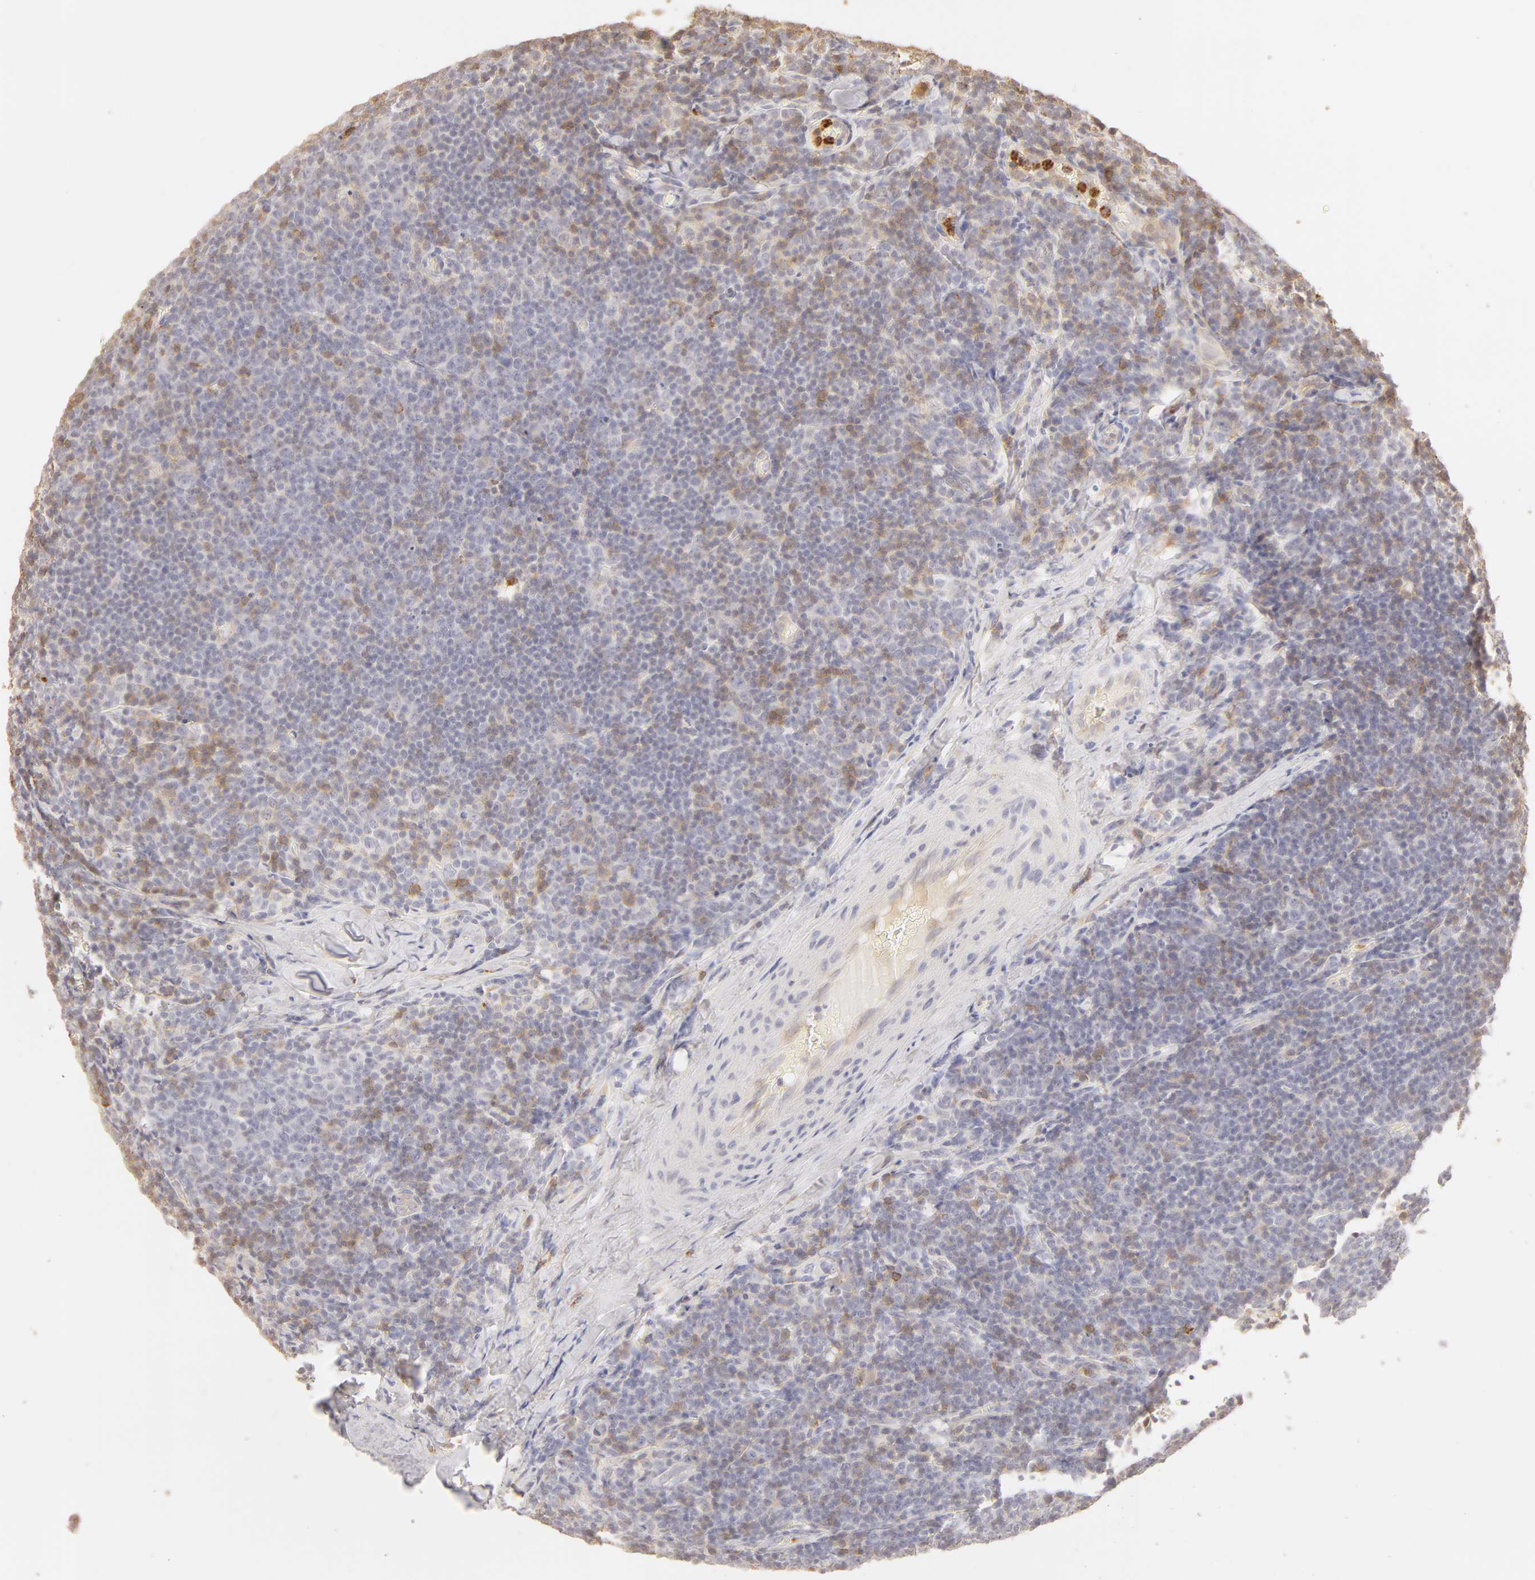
{"staining": {"intensity": "negative", "quantity": "none", "location": "none"}, "tissue": "lymphoma", "cell_type": "Tumor cells", "image_type": "cancer", "snomed": [{"axis": "morphology", "description": "Malignant lymphoma, non-Hodgkin's type, Low grade"}, {"axis": "topography", "description": "Lymph node"}], "caption": "Tumor cells show no significant protein positivity in lymphoma.", "gene": "C1R", "patient": {"sex": "male", "age": 74}}